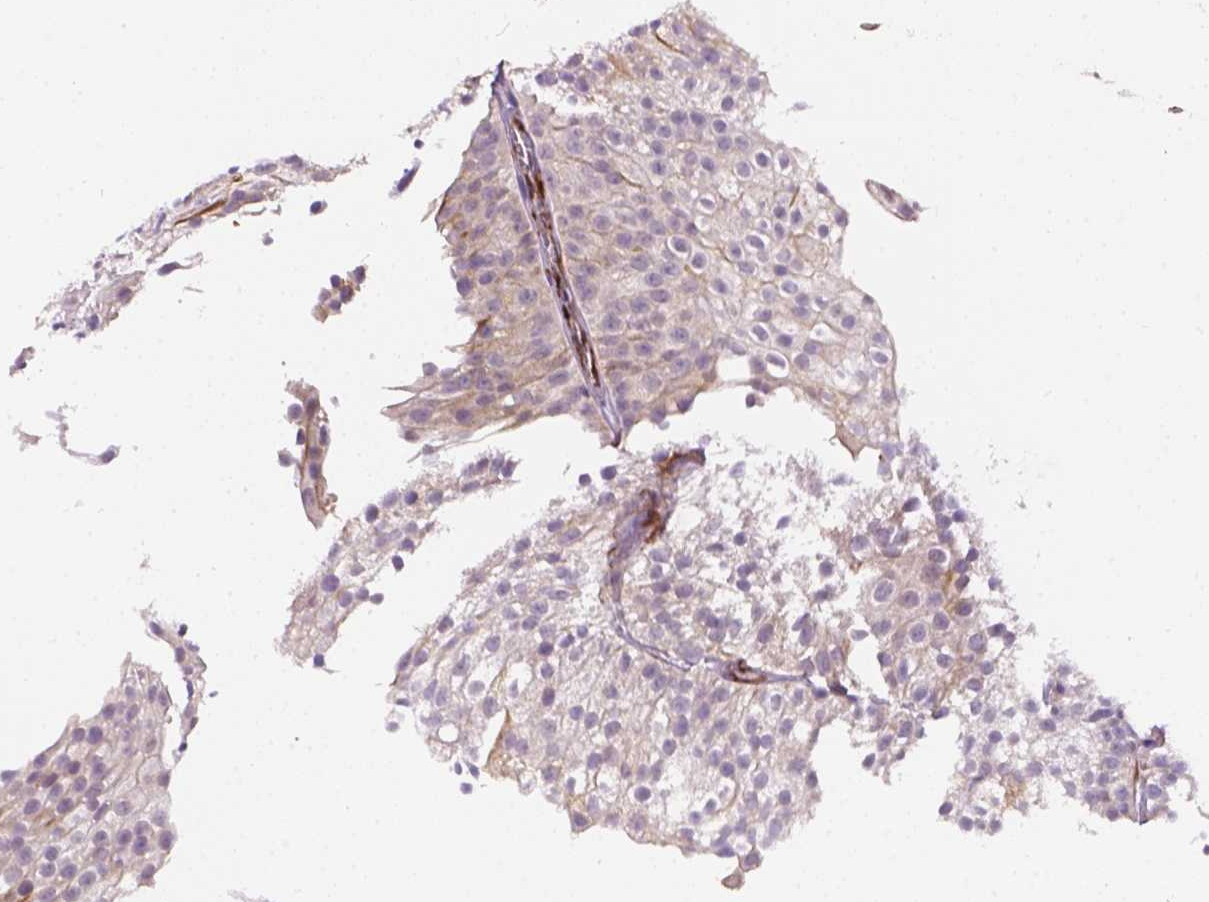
{"staining": {"intensity": "weak", "quantity": "<25%", "location": "cytoplasmic/membranous"}, "tissue": "urothelial cancer", "cell_type": "Tumor cells", "image_type": "cancer", "snomed": [{"axis": "morphology", "description": "Urothelial carcinoma, Low grade"}, {"axis": "topography", "description": "Urinary bladder"}], "caption": "A micrograph of urothelial carcinoma (low-grade) stained for a protein reveals no brown staining in tumor cells. (Stains: DAB (3,3'-diaminobenzidine) immunohistochemistry with hematoxylin counter stain, Microscopy: brightfield microscopy at high magnification).", "gene": "KAZN", "patient": {"sex": "male", "age": 70}}